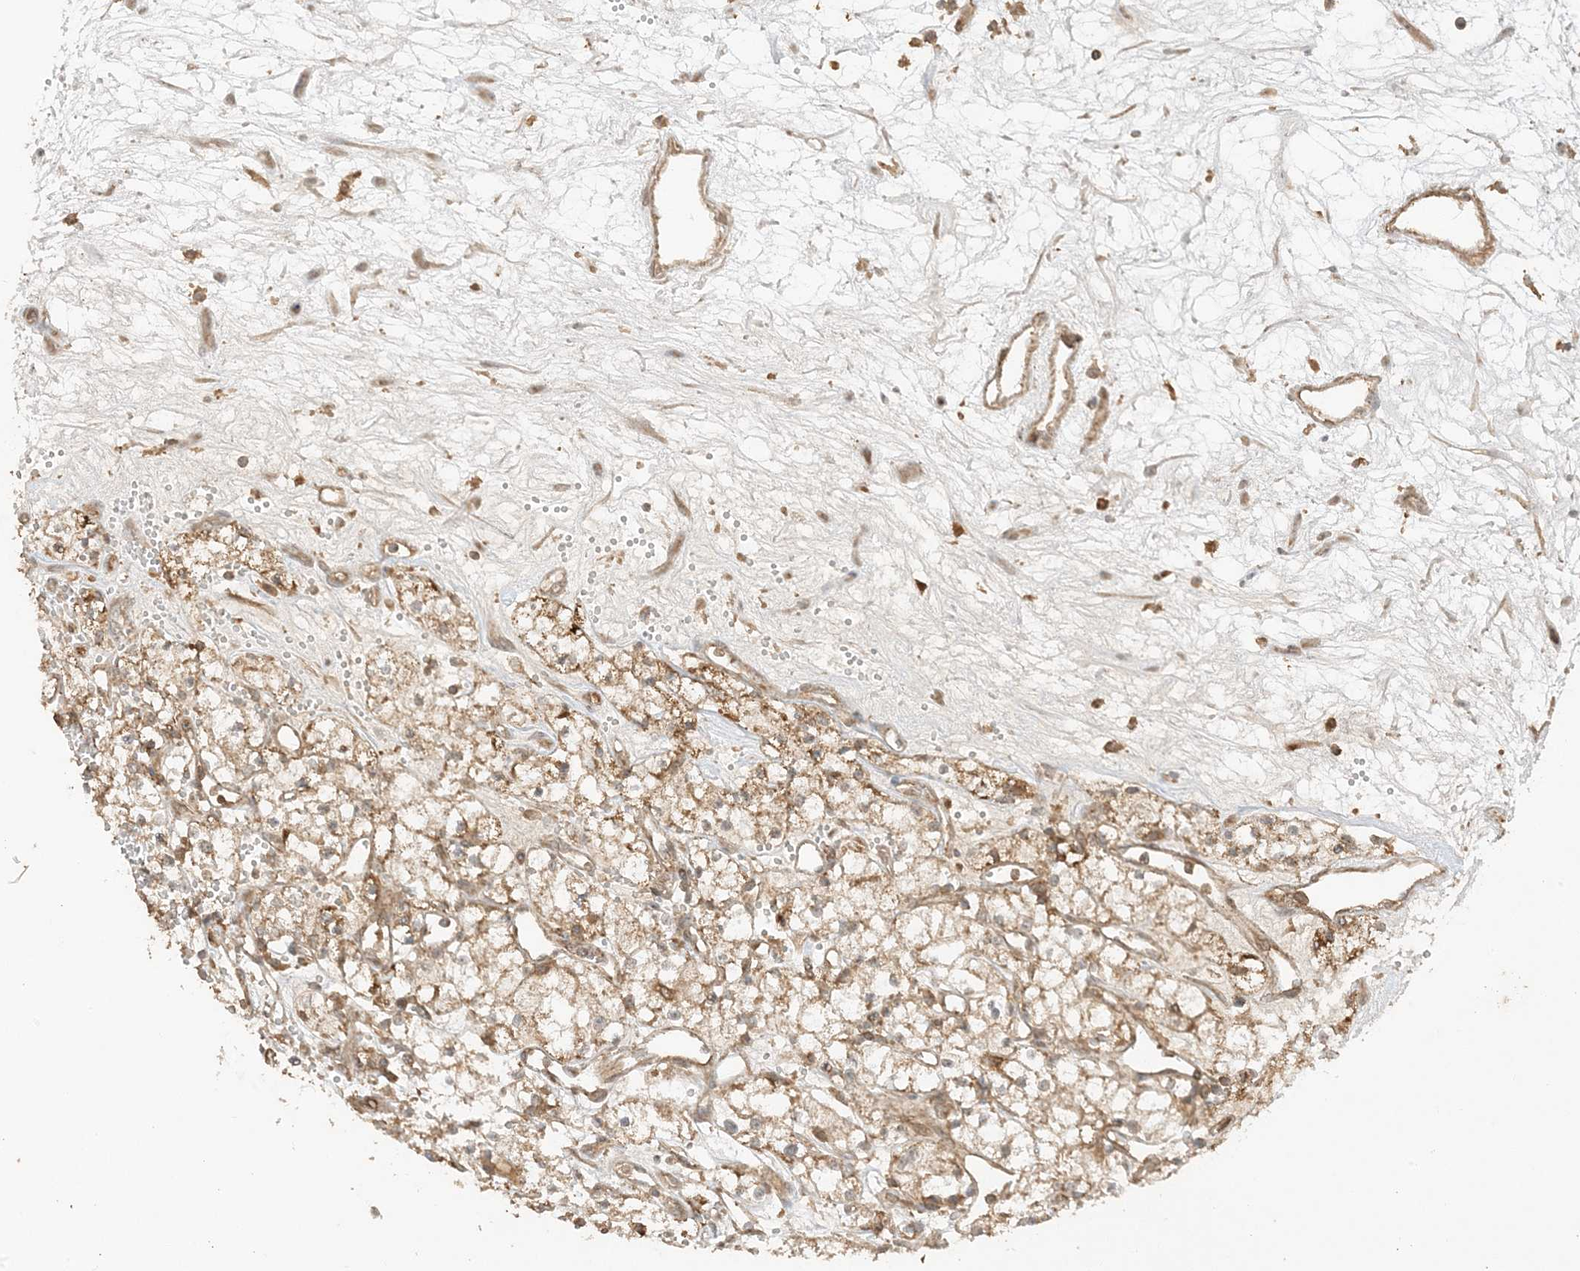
{"staining": {"intensity": "weak", "quantity": ">75%", "location": "cytoplasmic/membranous"}, "tissue": "renal cancer", "cell_type": "Tumor cells", "image_type": "cancer", "snomed": [{"axis": "morphology", "description": "Adenocarcinoma, NOS"}, {"axis": "topography", "description": "Kidney"}], "caption": "Weak cytoplasmic/membranous expression for a protein is appreciated in approximately >75% of tumor cells of renal cancer (adenocarcinoma) using IHC.", "gene": "XRN1", "patient": {"sex": "male", "age": 59}}